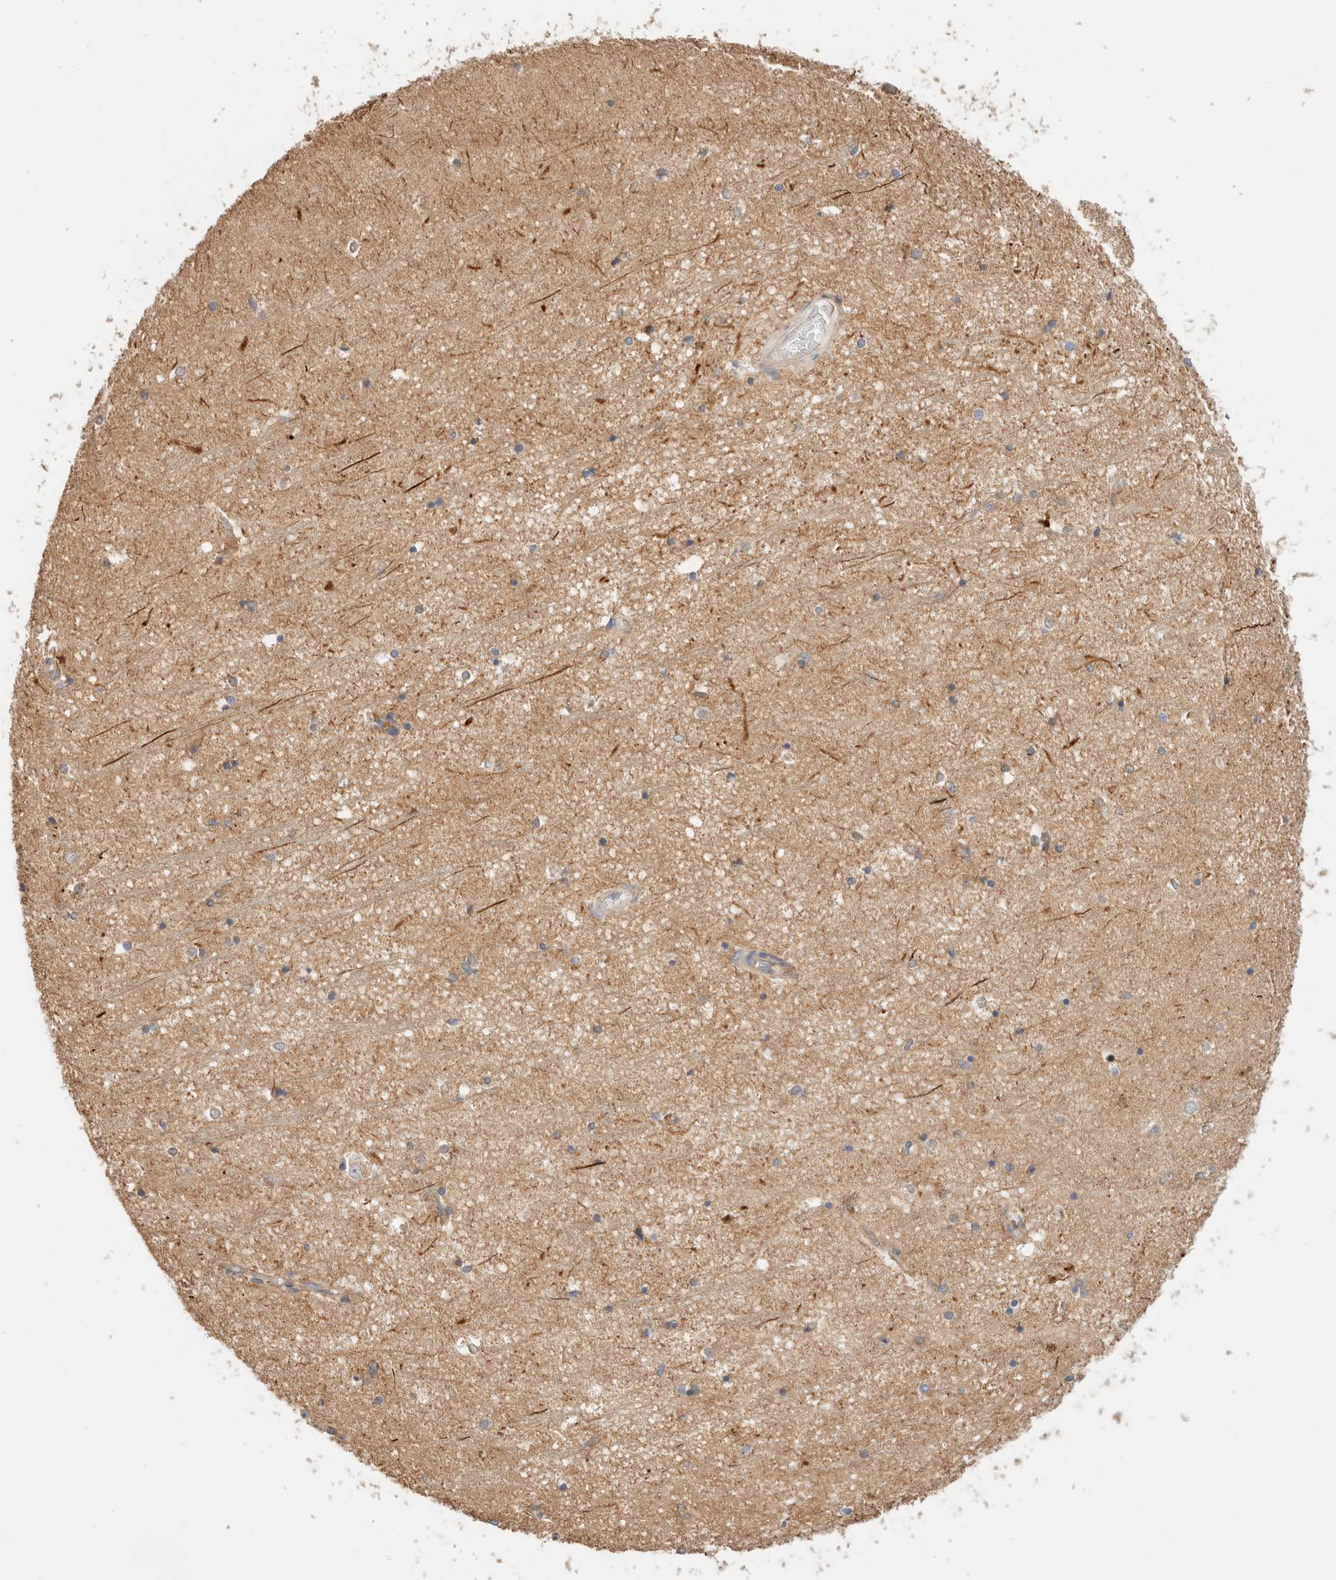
{"staining": {"intensity": "weak", "quantity": "25%-75%", "location": "cytoplasmic/membranous"}, "tissue": "hippocampus", "cell_type": "Glial cells", "image_type": "normal", "snomed": [{"axis": "morphology", "description": "Normal tissue, NOS"}, {"axis": "topography", "description": "Hippocampus"}], "caption": "Protein staining of normal hippocampus demonstrates weak cytoplasmic/membranous expression in approximately 25%-75% of glial cells.", "gene": "B3GNTL1", "patient": {"sex": "male", "age": 45}}